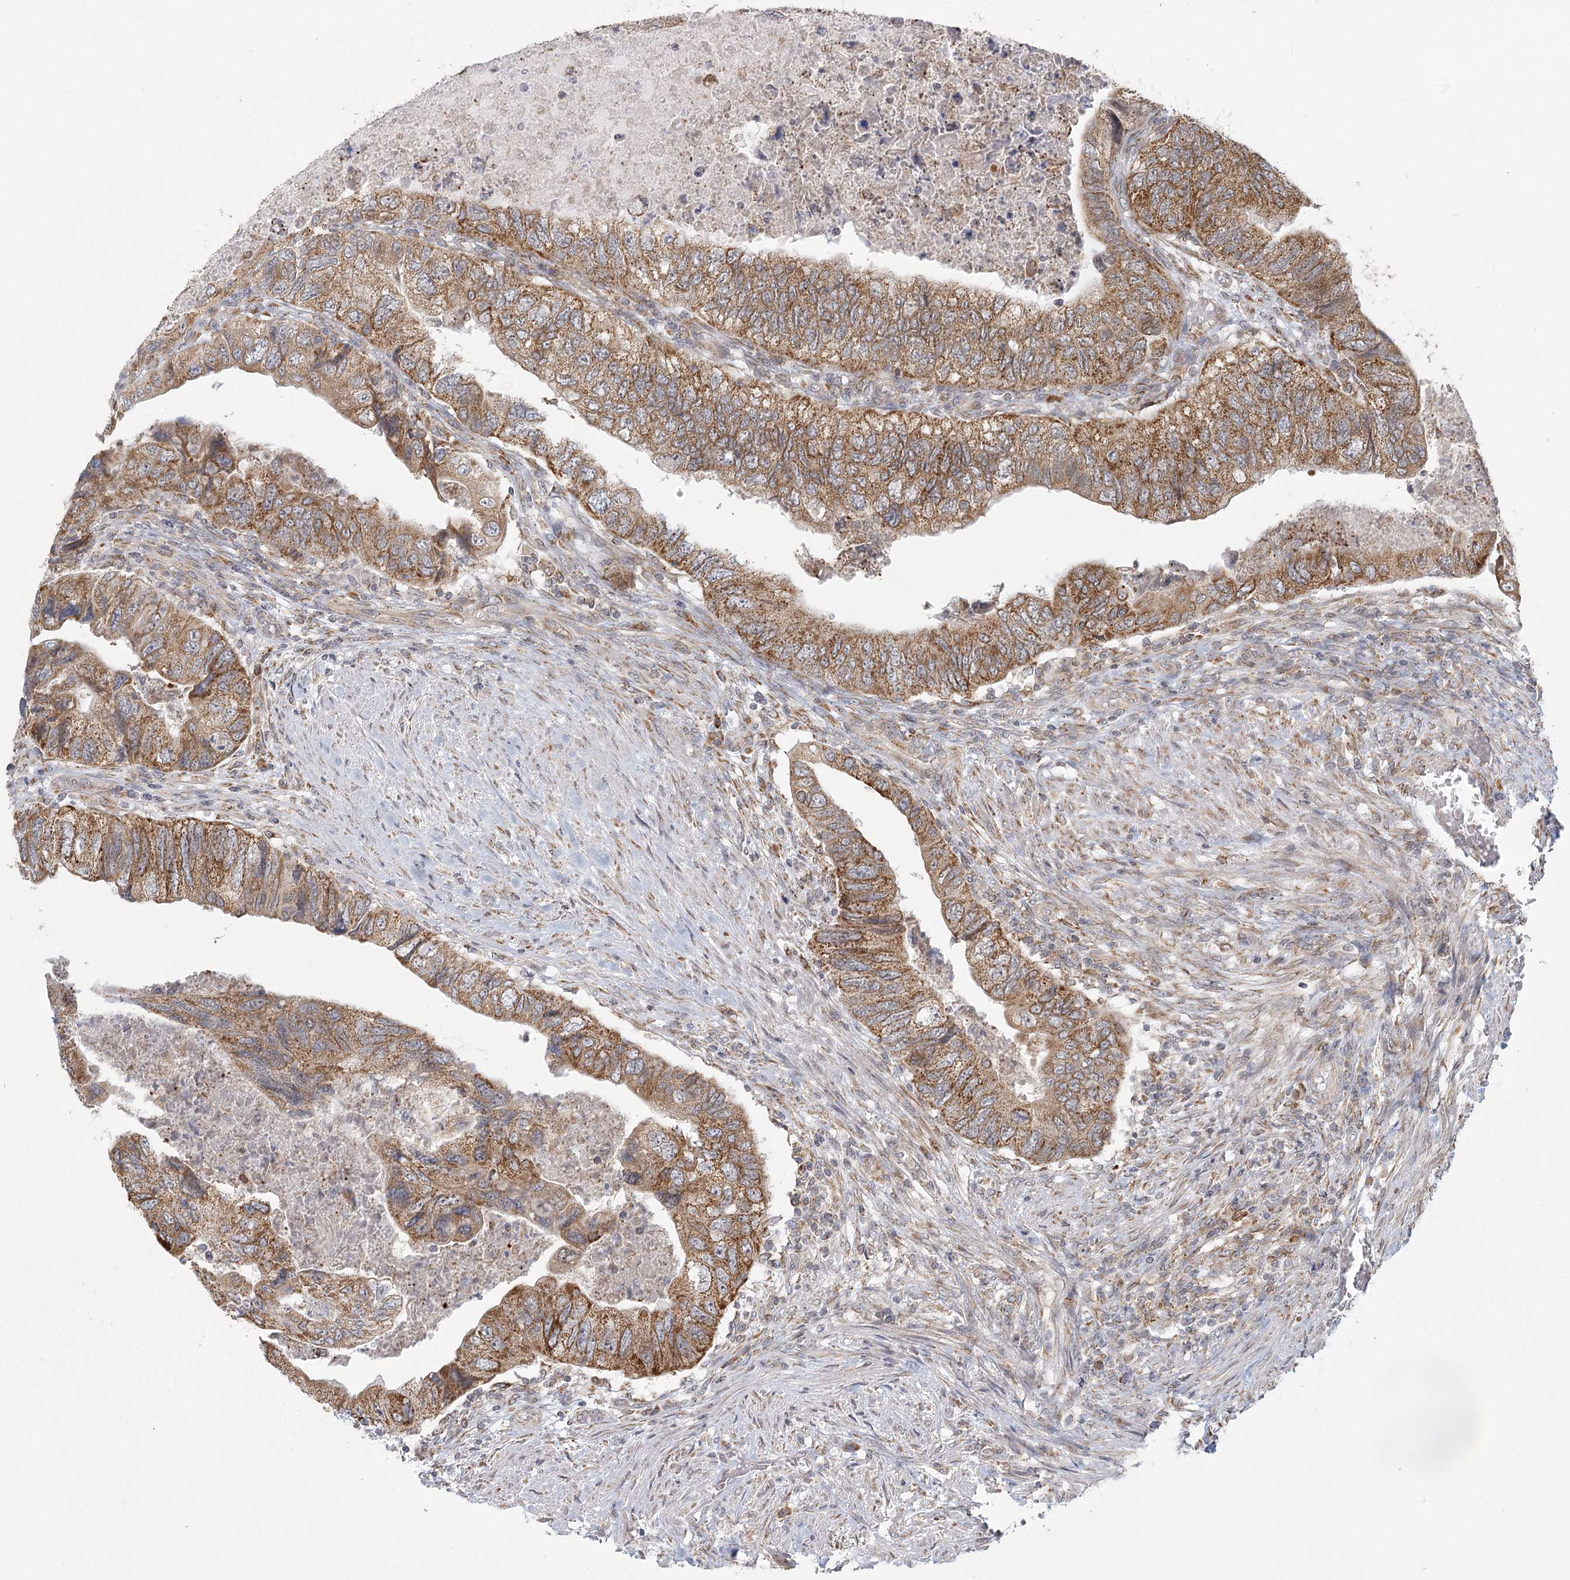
{"staining": {"intensity": "moderate", "quantity": ">75%", "location": "cytoplasmic/membranous"}, "tissue": "colorectal cancer", "cell_type": "Tumor cells", "image_type": "cancer", "snomed": [{"axis": "morphology", "description": "Adenocarcinoma, NOS"}, {"axis": "topography", "description": "Rectum"}], "caption": "High-power microscopy captured an immunohistochemistry photomicrograph of colorectal cancer (adenocarcinoma), revealing moderate cytoplasmic/membranous expression in approximately >75% of tumor cells.", "gene": "LACTB", "patient": {"sex": "male", "age": 63}}